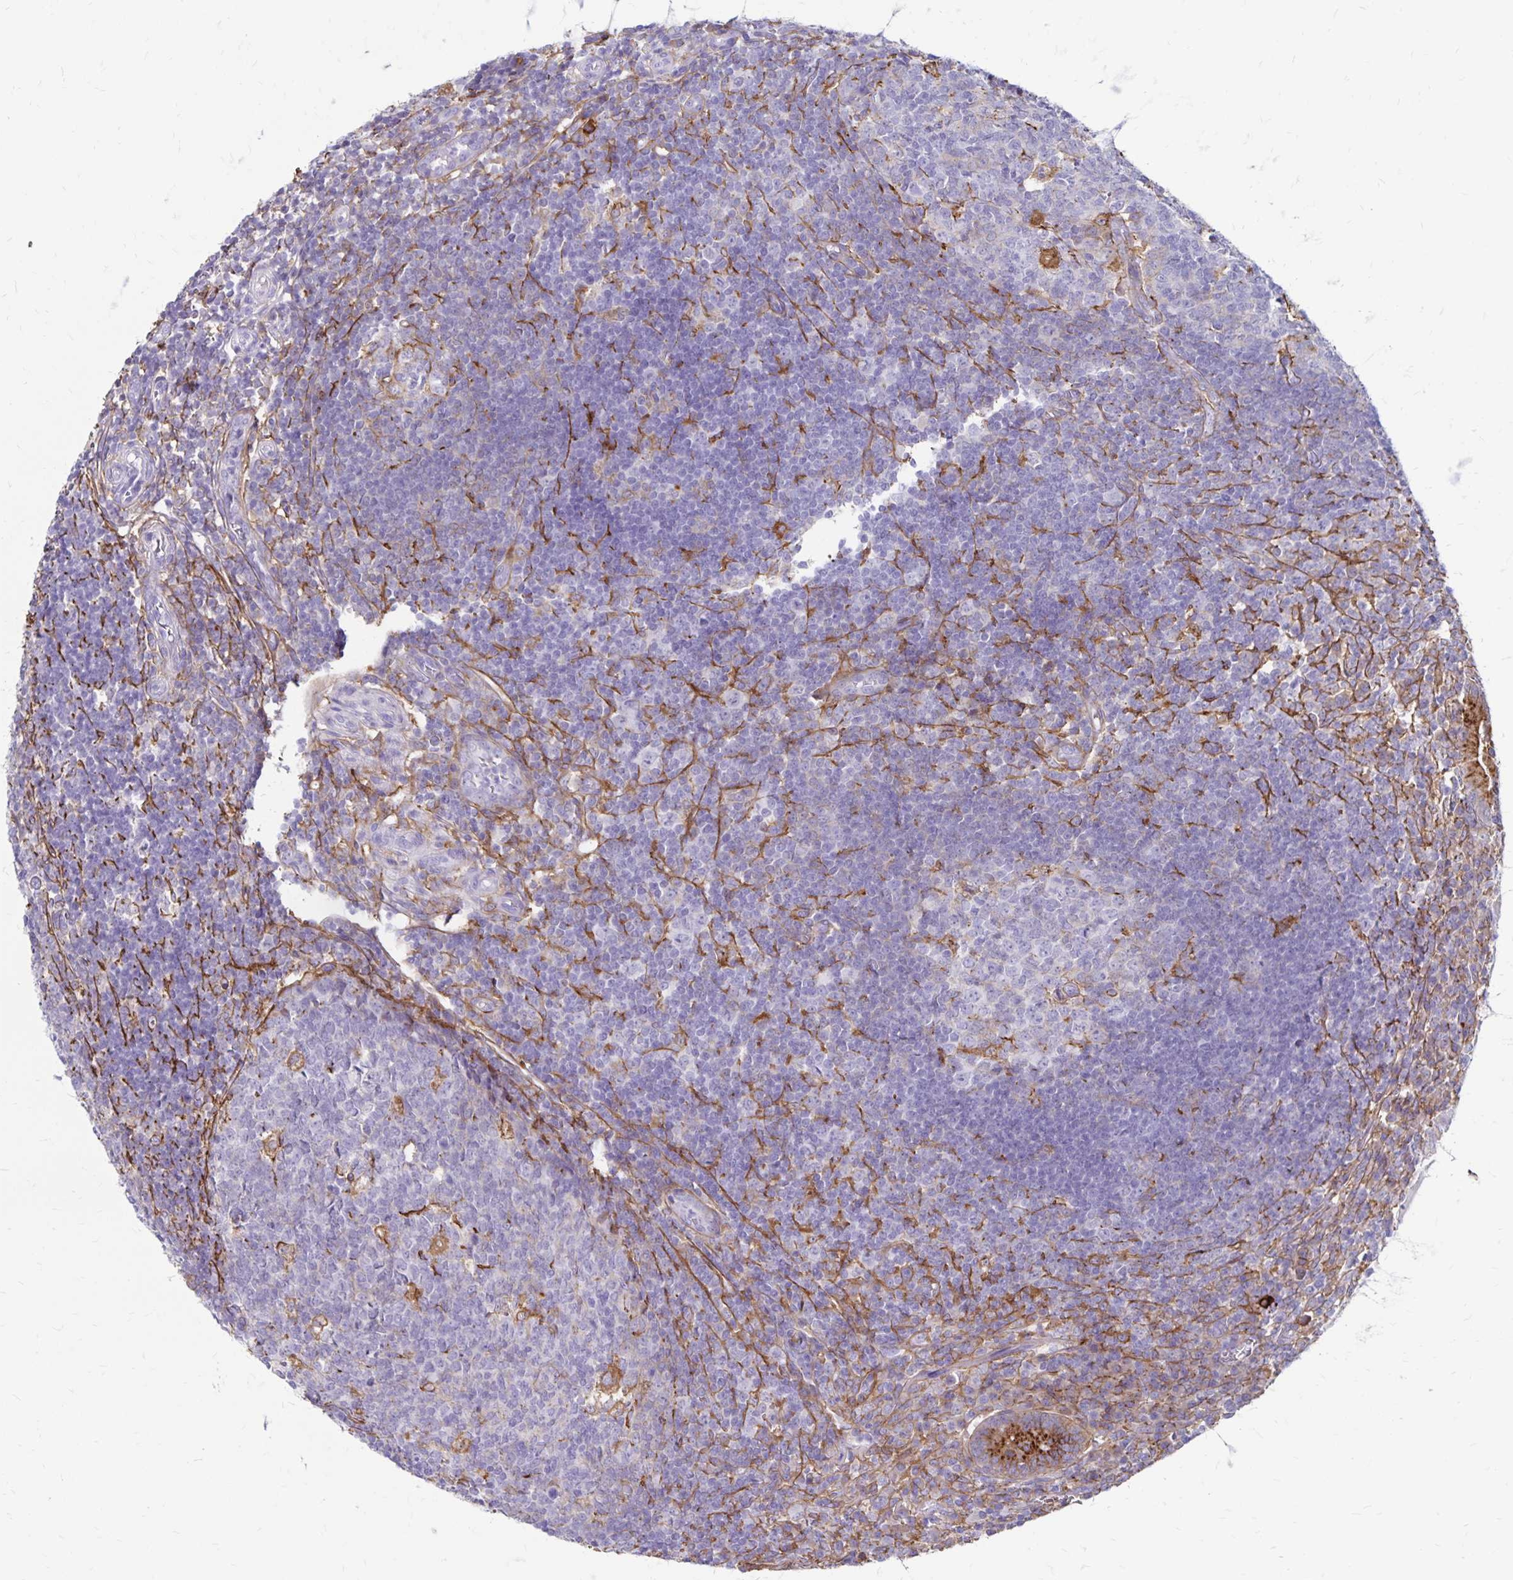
{"staining": {"intensity": "strong", "quantity": ">75%", "location": "cytoplasmic/membranous"}, "tissue": "appendix", "cell_type": "Glandular cells", "image_type": "normal", "snomed": [{"axis": "morphology", "description": "Normal tissue, NOS"}, {"axis": "topography", "description": "Appendix"}], "caption": "Human appendix stained with a brown dye shows strong cytoplasmic/membranous positive expression in approximately >75% of glandular cells.", "gene": "TNS3", "patient": {"sex": "male", "age": 18}}